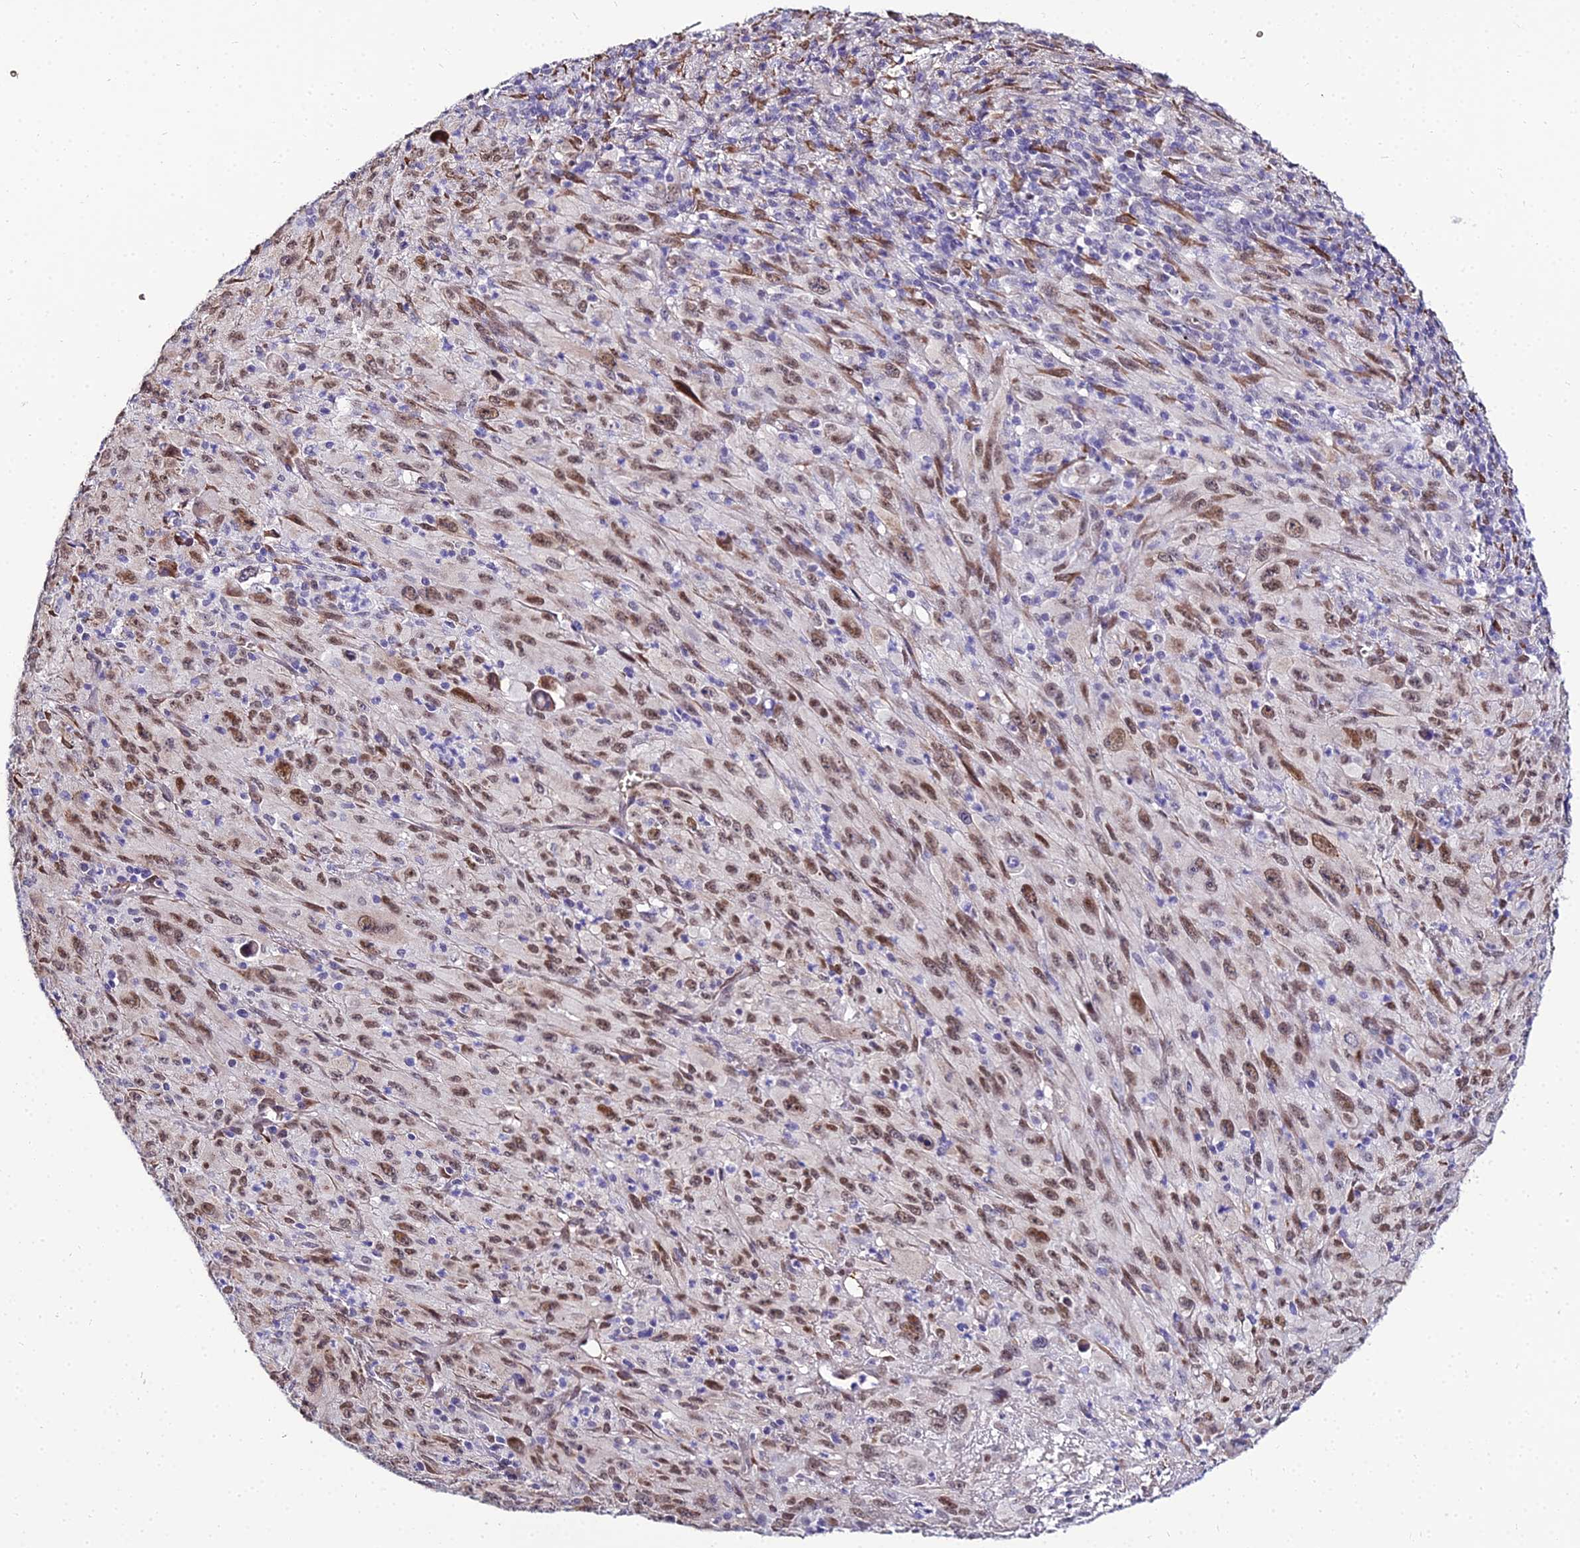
{"staining": {"intensity": "moderate", "quantity": ">75%", "location": "nuclear"}, "tissue": "melanoma", "cell_type": "Tumor cells", "image_type": "cancer", "snomed": [{"axis": "morphology", "description": "Malignant melanoma, Metastatic site"}, {"axis": "topography", "description": "Skin"}], "caption": "Immunohistochemistry of malignant melanoma (metastatic site) demonstrates medium levels of moderate nuclear staining in approximately >75% of tumor cells.", "gene": "BCL9", "patient": {"sex": "female", "age": 56}}